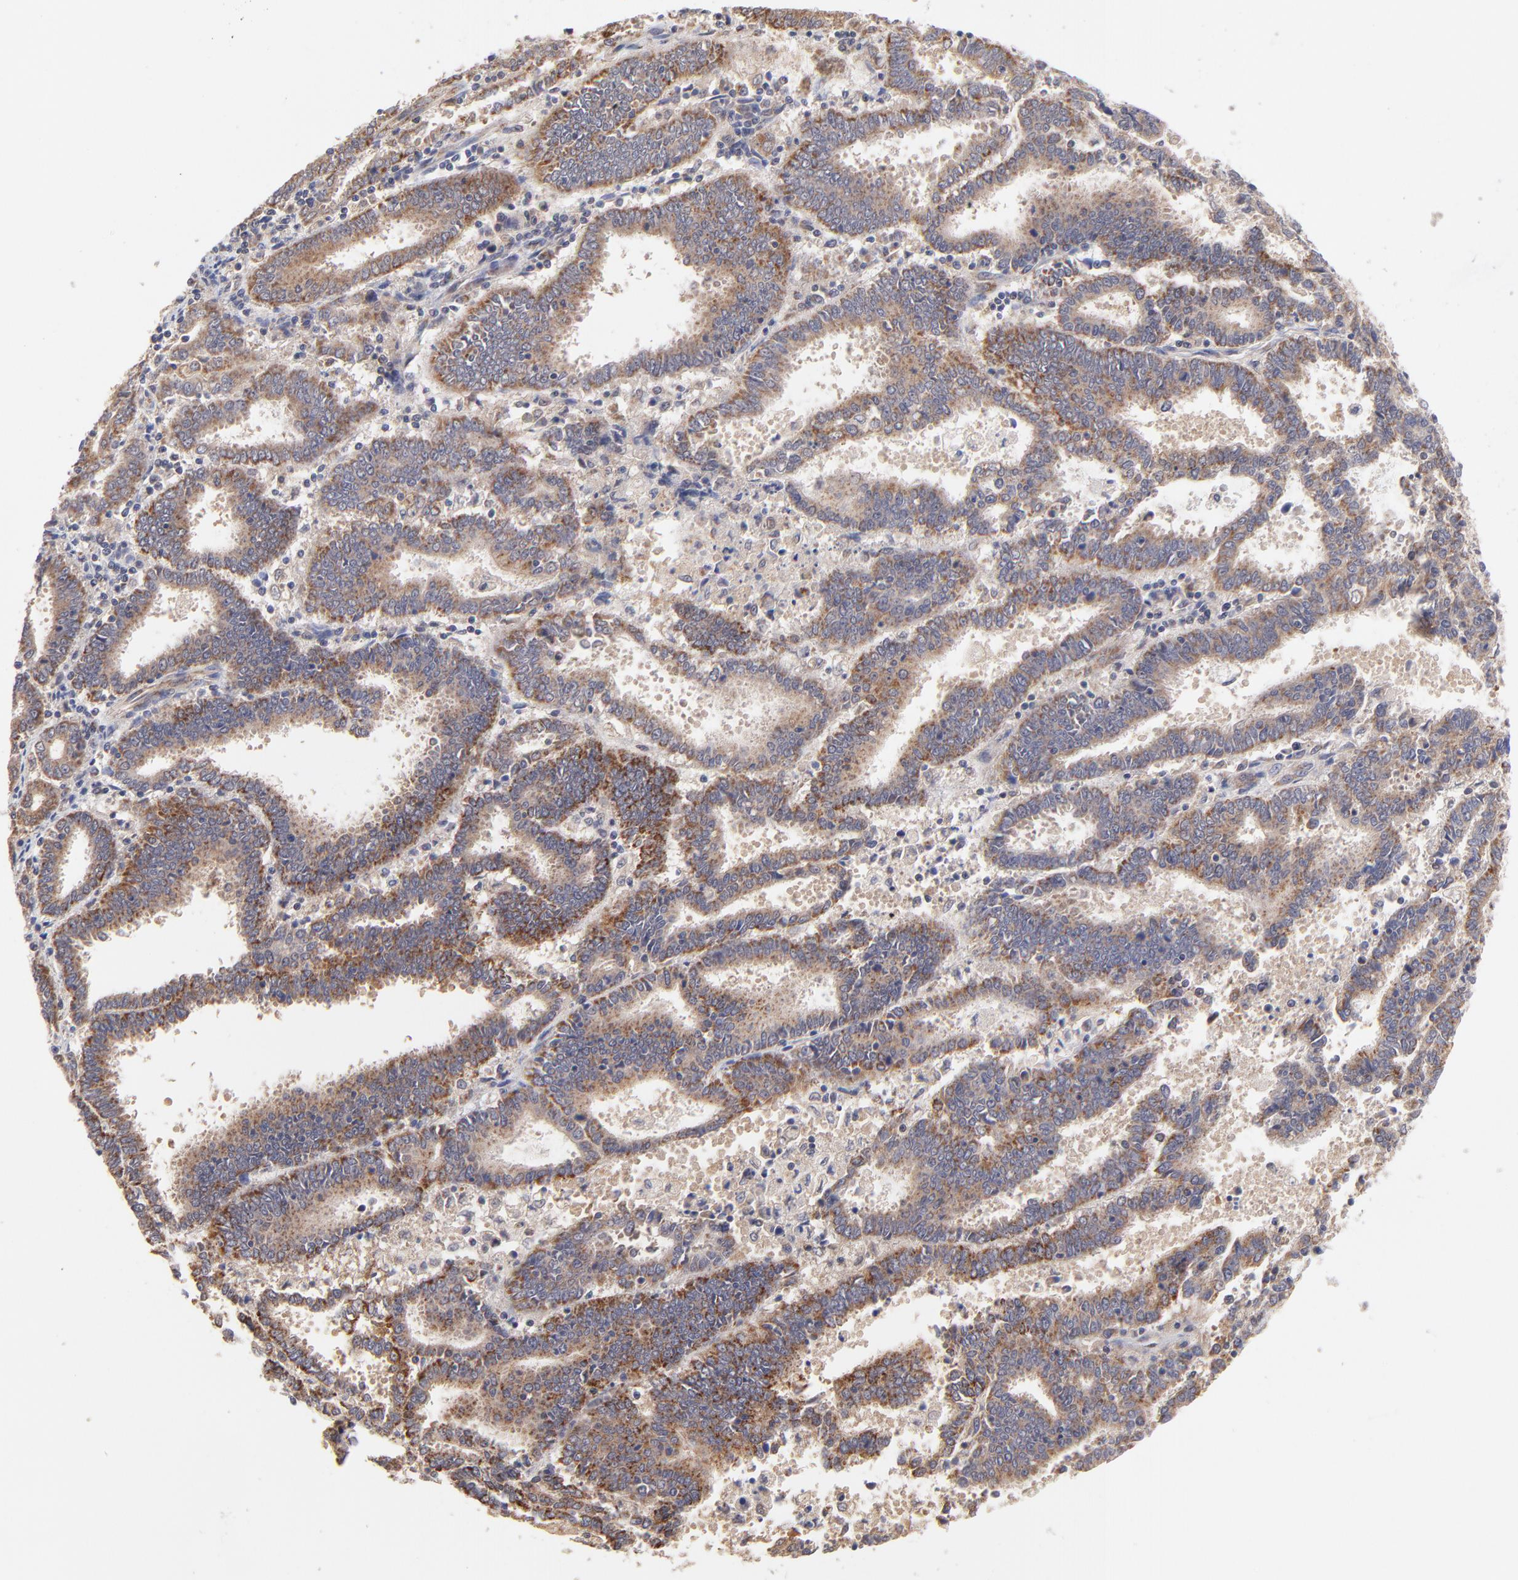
{"staining": {"intensity": "moderate", "quantity": ">75%", "location": "cytoplasmic/membranous"}, "tissue": "endometrial cancer", "cell_type": "Tumor cells", "image_type": "cancer", "snomed": [{"axis": "morphology", "description": "Adenocarcinoma, NOS"}, {"axis": "topography", "description": "Uterus"}], "caption": "Immunohistochemistry micrograph of neoplastic tissue: human endometrial cancer (adenocarcinoma) stained using immunohistochemistry displays medium levels of moderate protein expression localized specifically in the cytoplasmic/membranous of tumor cells, appearing as a cytoplasmic/membranous brown color.", "gene": "FBXL12", "patient": {"sex": "female", "age": 83}}